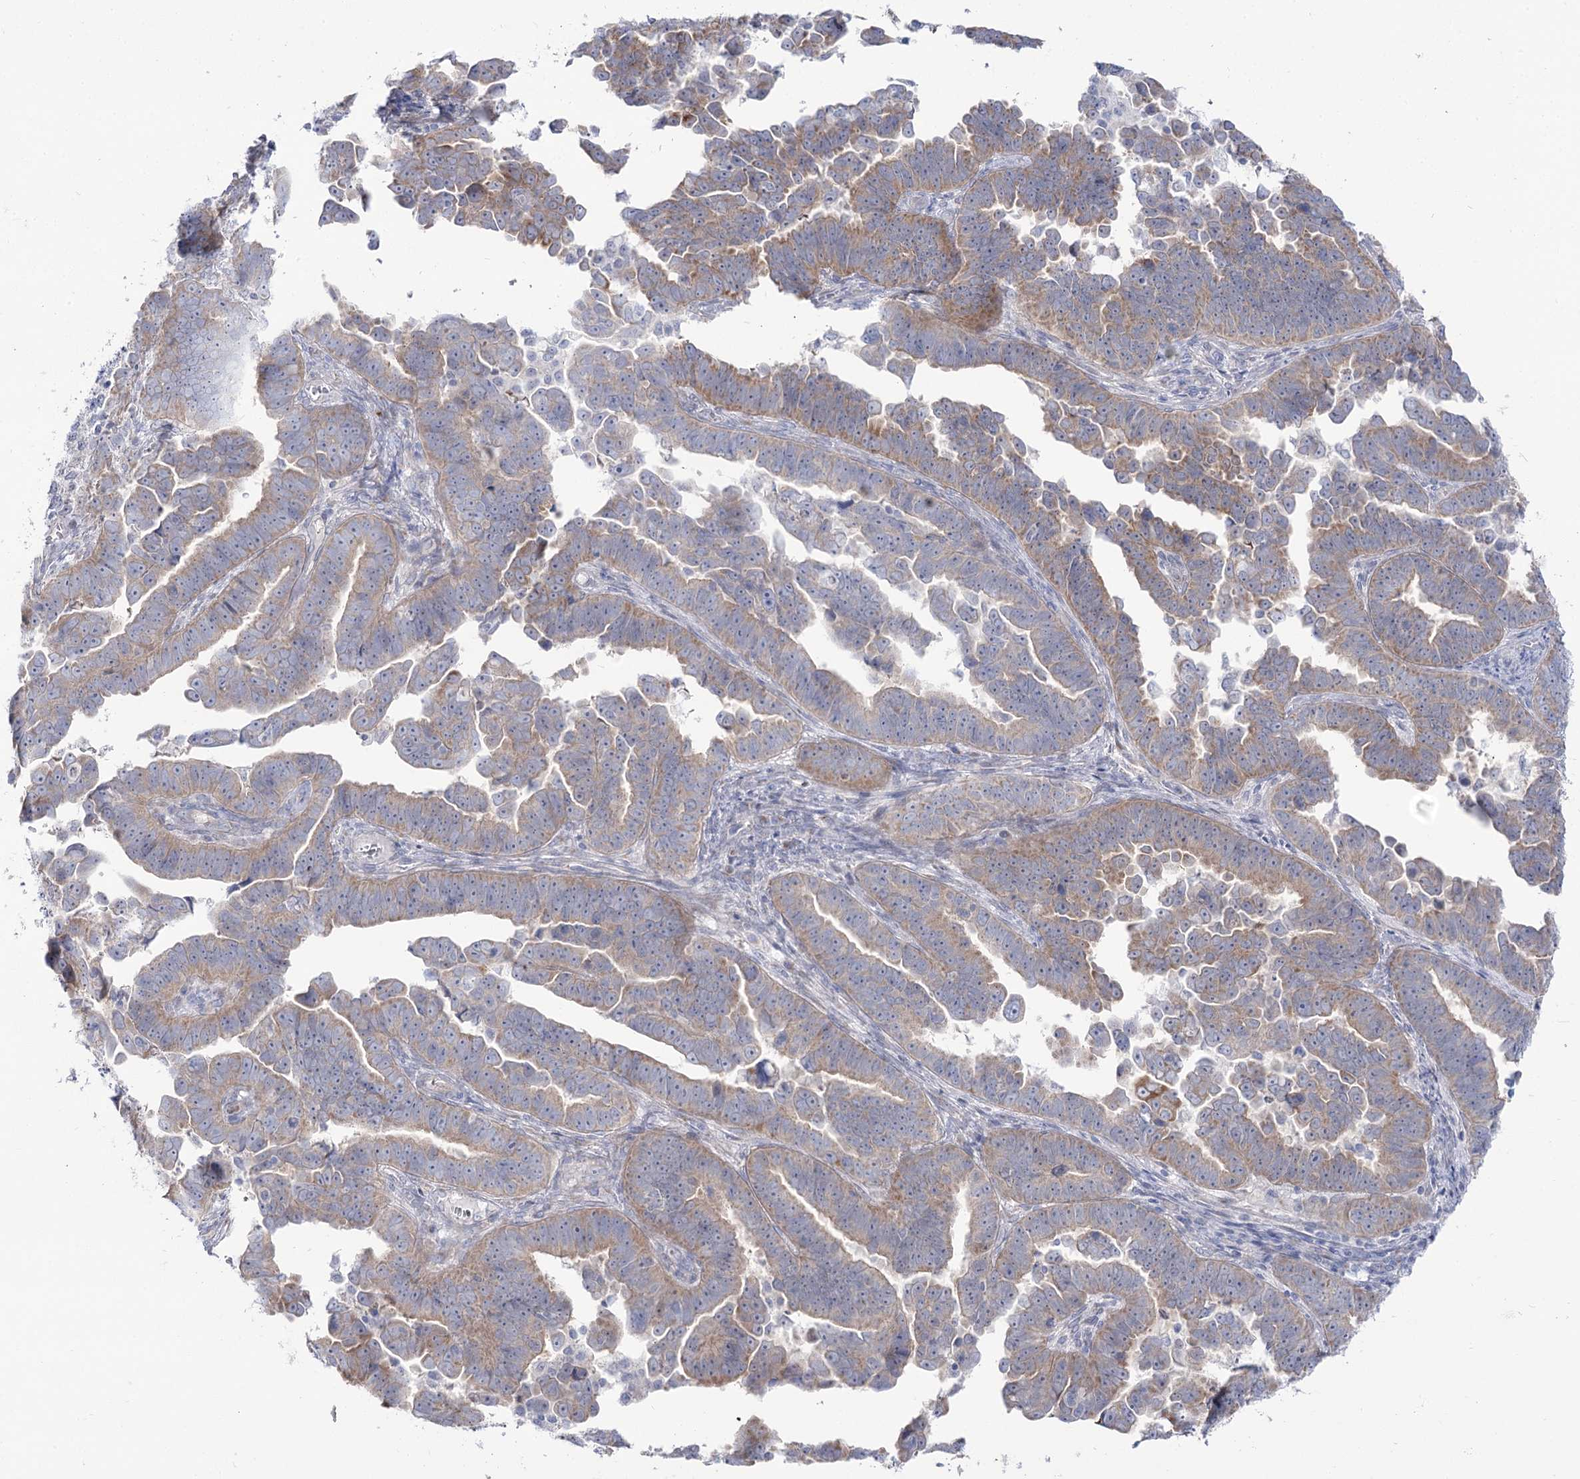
{"staining": {"intensity": "weak", "quantity": ">75%", "location": "cytoplasmic/membranous"}, "tissue": "endometrial cancer", "cell_type": "Tumor cells", "image_type": "cancer", "snomed": [{"axis": "morphology", "description": "Adenocarcinoma, NOS"}, {"axis": "topography", "description": "Endometrium"}], "caption": "Endometrial cancer (adenocarcinoma) stained with immunohistochemistry demonstrates weak cytoplasmic/membranous expression in approximately >75% of tumor cells.", "gene": "SUOX", "patient": {"sex": "female", "age": 75}}